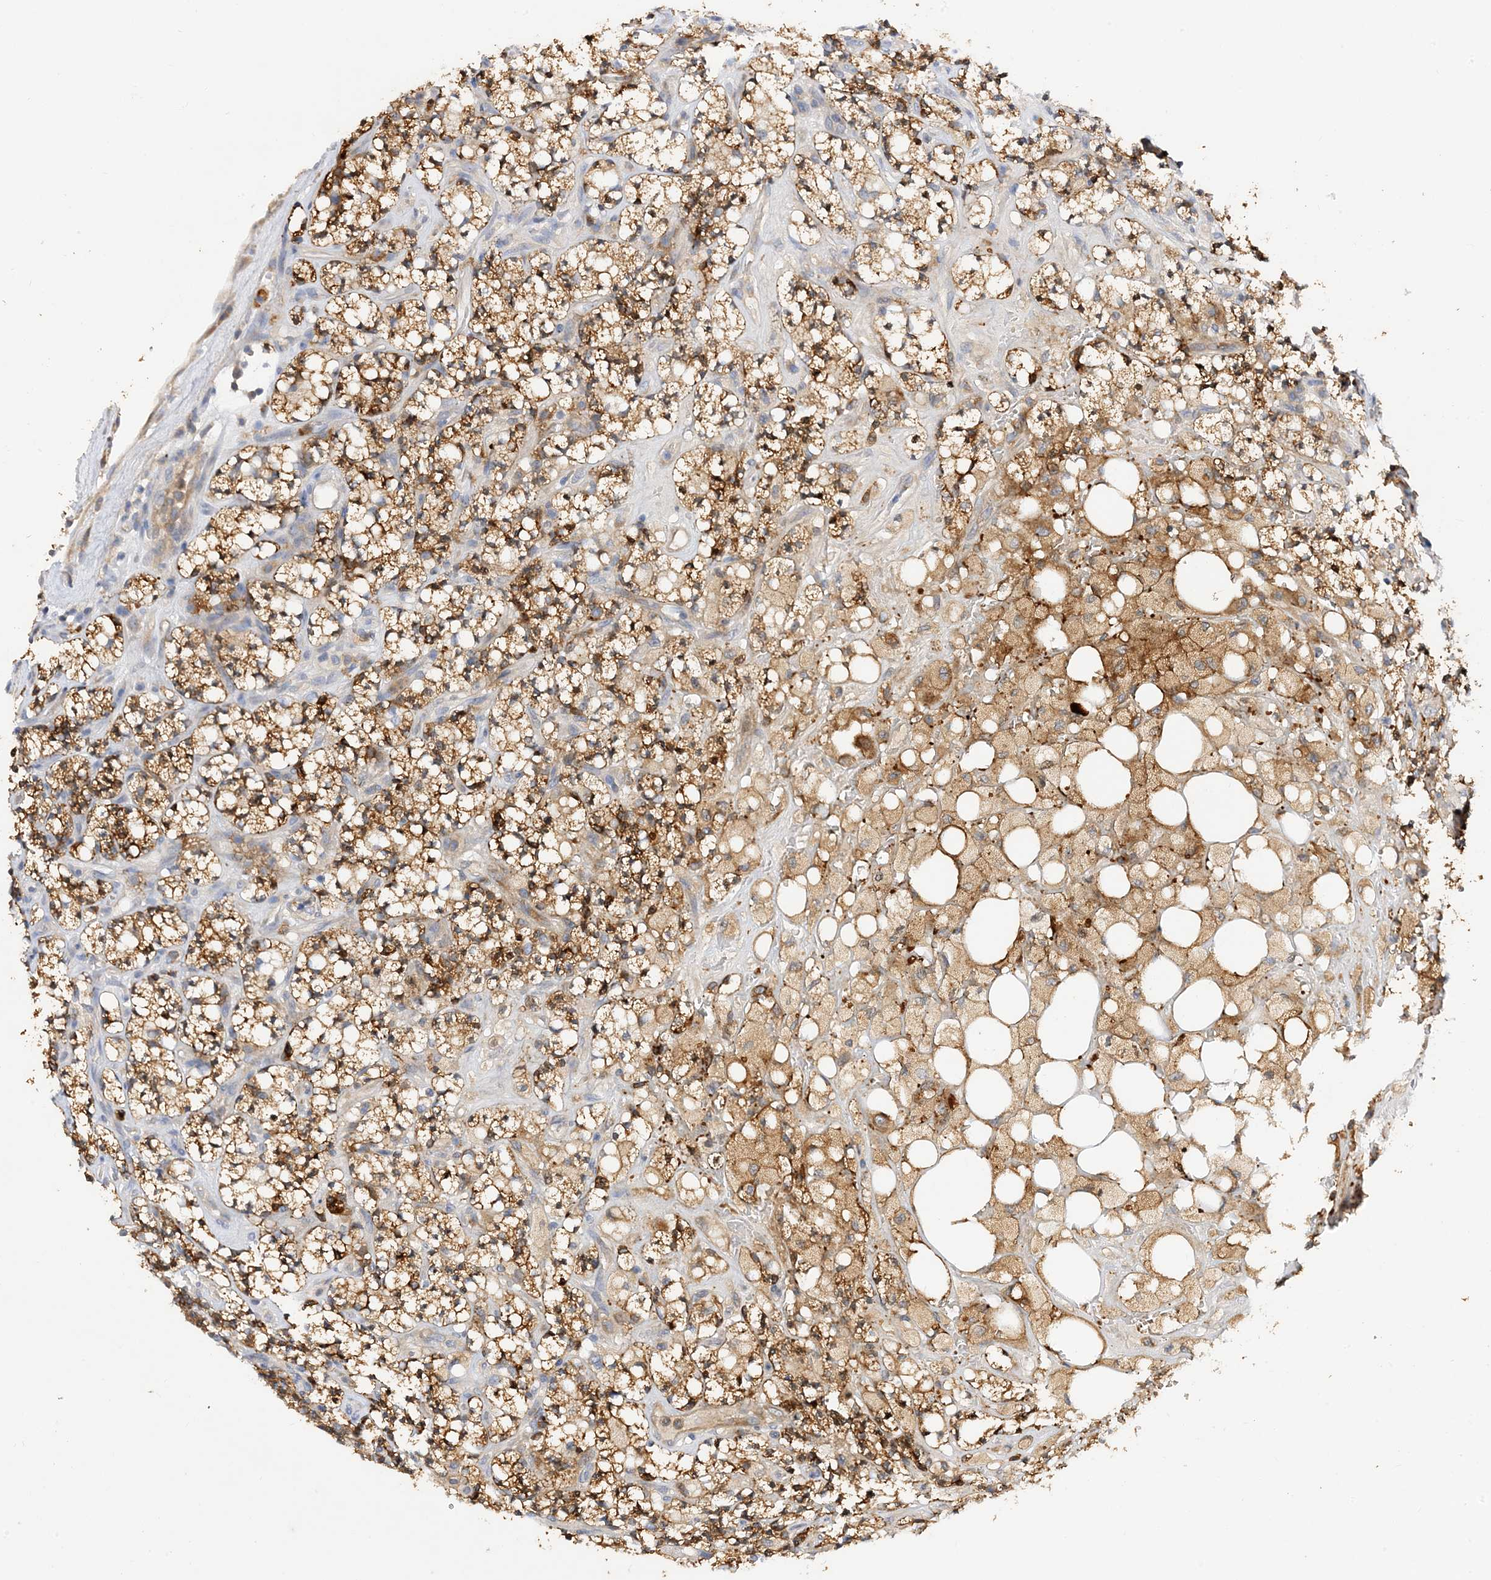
{"staining": {"intensity": "strong", "quantity": ">75%", "location": "cytoplasmic/membranous"}, "tissue": "renal cancer", "cell_type": "Tumor cells", "image_type": "cancer", "snomed": [{"axis": "morphology", "description": "Adenocarcinoma, NOS"}, {"axis": "topography", "description": "Kidney"}], "caption": "There is high levels of strong cytoplasmic/membranous staining in tumor cells of renal adenocarcinoma, as demonstrated by immunohistochemical staining (brown color).", "gene": "ARV1", "patient": {"sex": "male", "age": 77}}